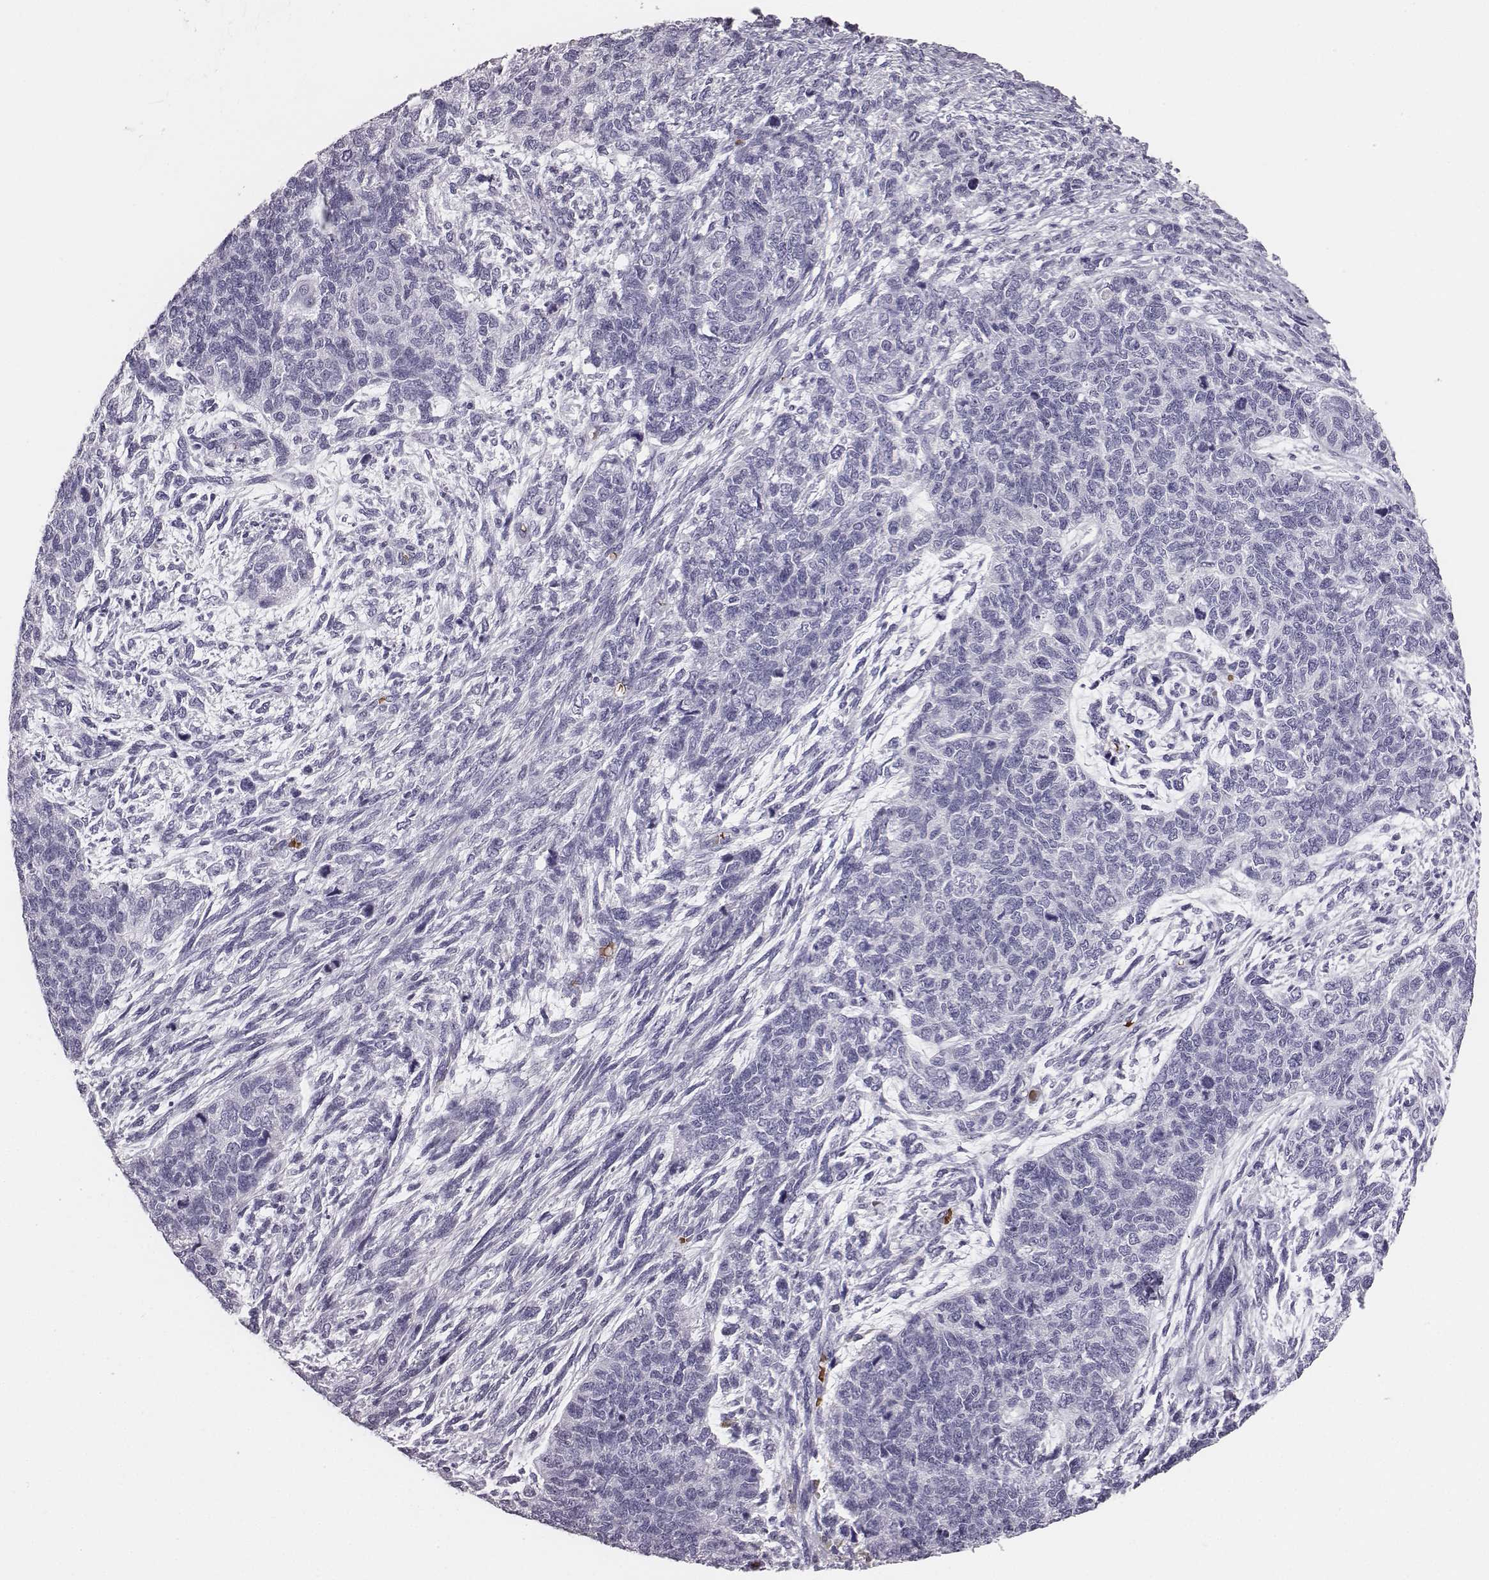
{"staining": {"intensity": "negative", "quantity": "none", "location": "none"}, "tissue": "cervical cancer", "cell_type": "Tumor cells", "image_type": "cancer", "snomed": [{"axis": "morphology", "description": "Squamous cell carcinoma, NOS"}, {"axis": "topography", "description": "Cervix"}], "caption": "The image reveals no significant staining in tumor cells of cervical cancer (squamous cell carcinoma). The staining is performed using DAB brown chromogen with nuclei counter-stained in using hematoxylin.", "gene": "HBZ", "patient": {"sex": "female", "age": 63}}